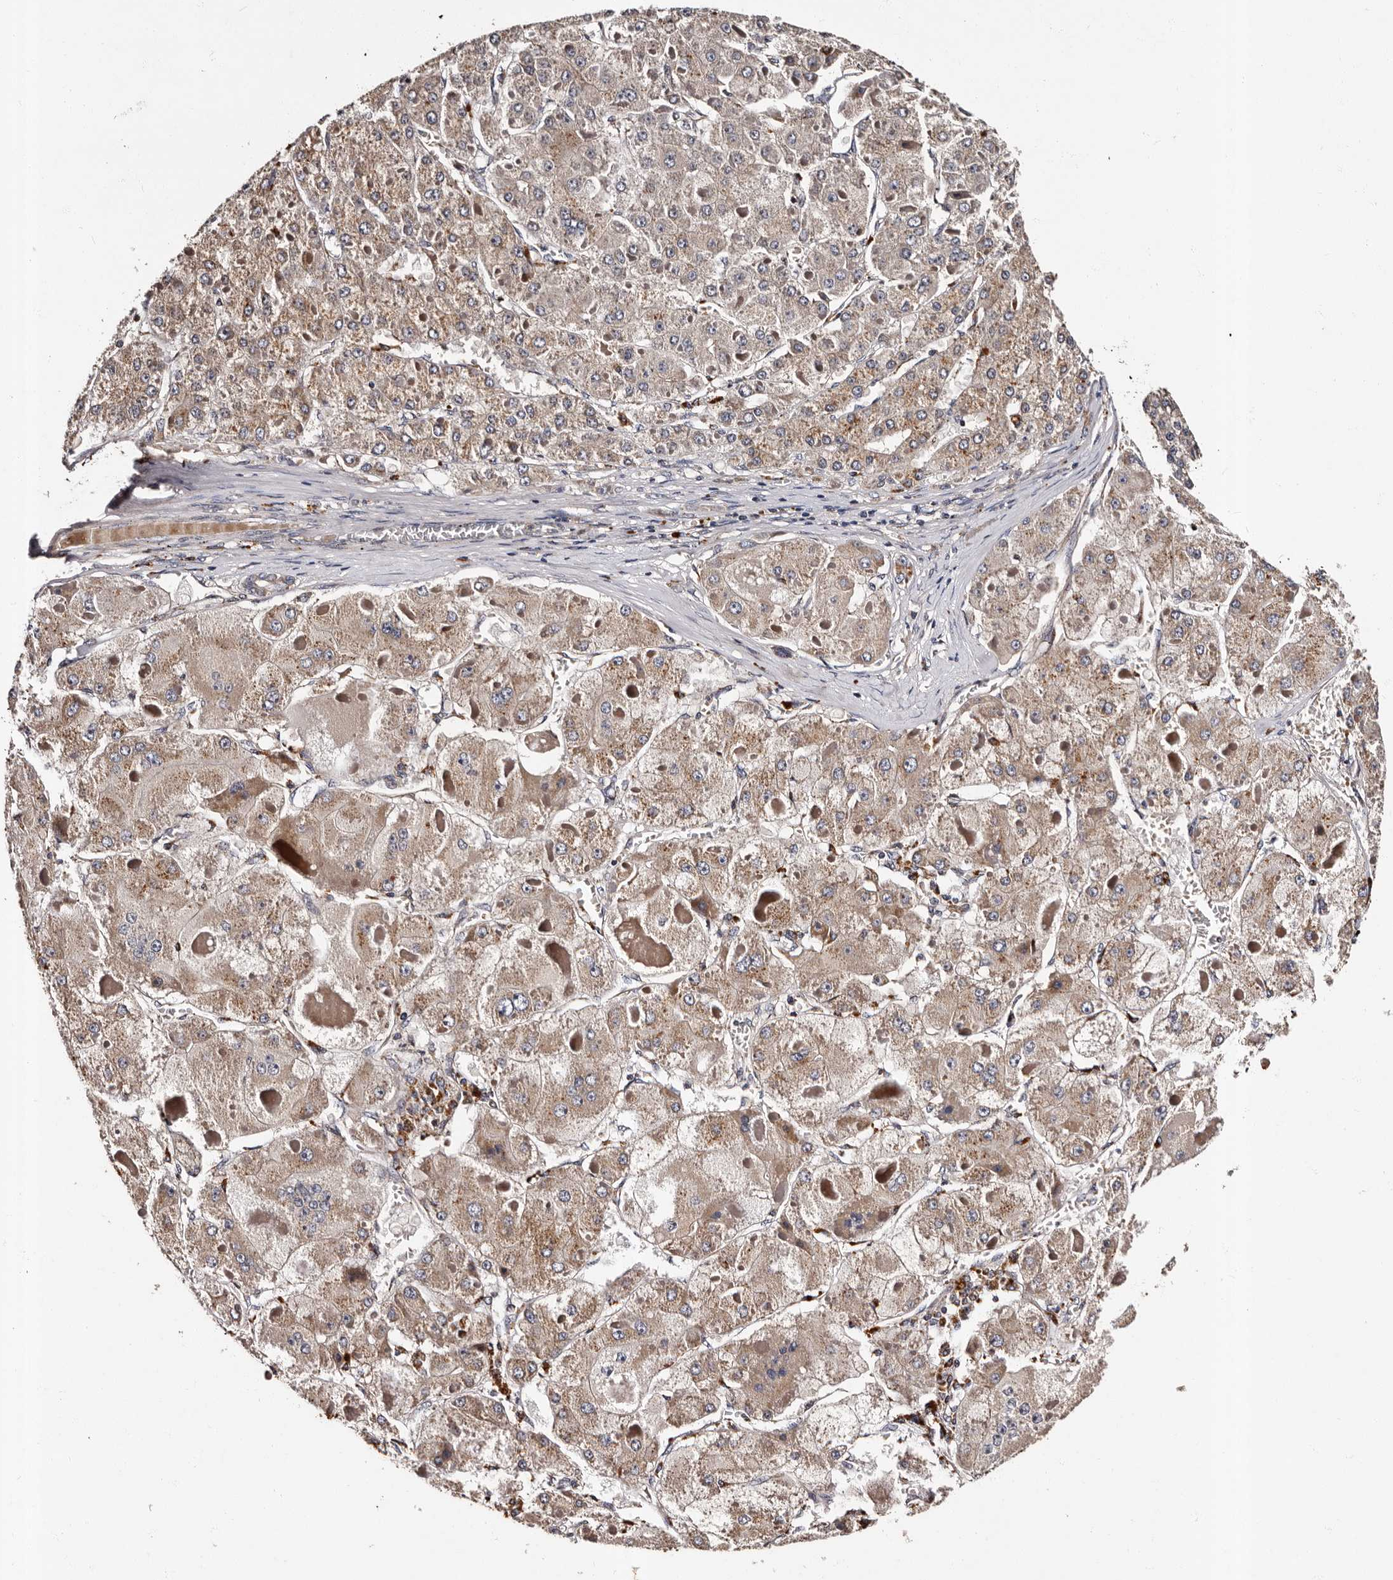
{"staining": {"intensity": "weak", "quantity": ">75%", "location": "cytoplasmic/membranous"}, "tissue": "liver cancer", "cell_type": "Tumor cells", "image_type": "cancer", "snomed": [{"axis": "morphology", "description": "Carcinoma, Hepatocellular, NOS"}, {"axis": "topography", "description": "Liver"}], "caption": "IHC micrograph of human hepatocellular carcinoma (liver) stained for a protein (brown), which reveals low levels of weak cytoplasmic/membranous staining in about >75% of tumor cells.", "gene": "ADCK5", "patient": {"sex": "female", "age": 73}}